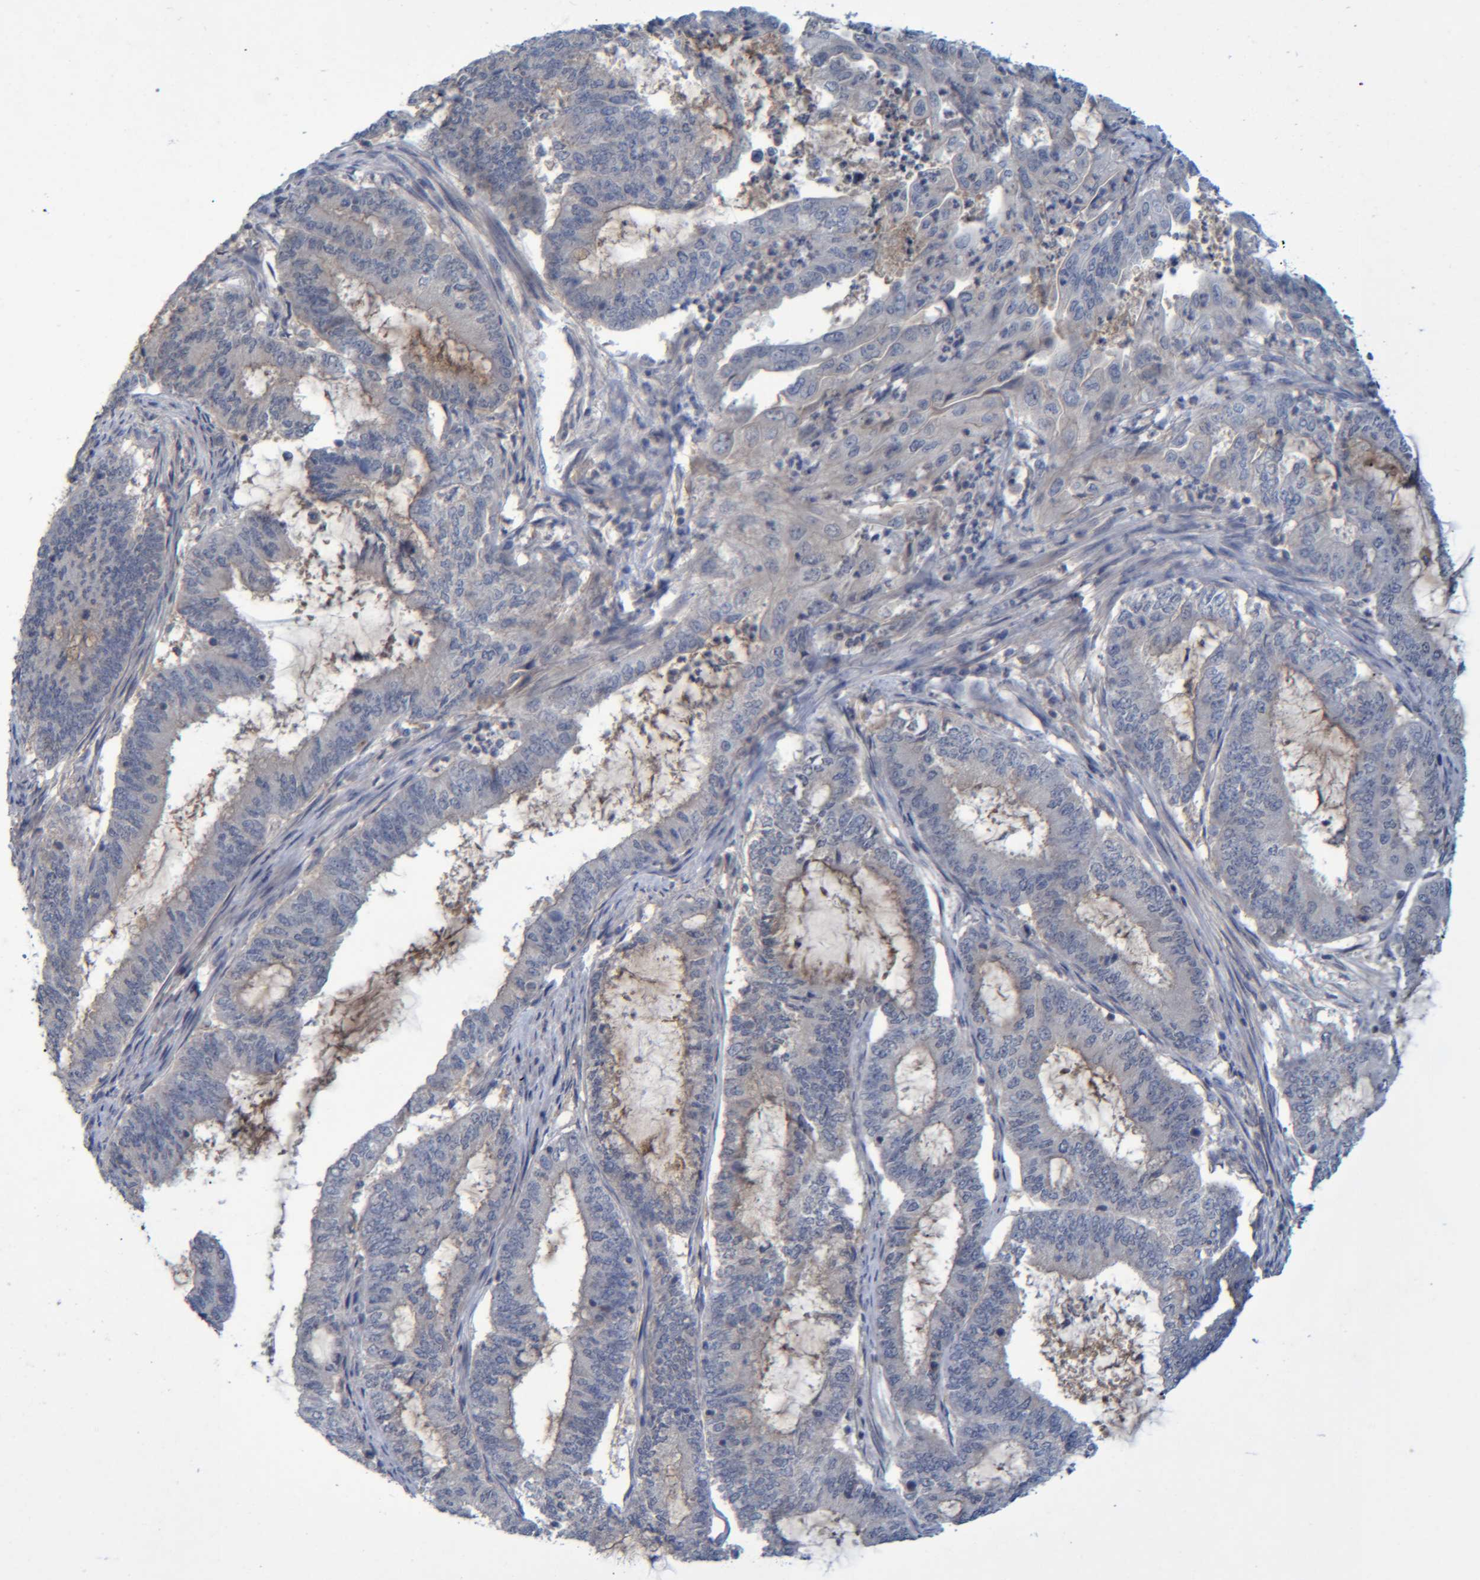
{"staining": {"intensity": "negative", "quantity": "none", "location": "none"}, "tissue": "endometrial cancer", "cell_type": "Tumor cells", "image_type": "cancer", "snomed": [{"axis": "morphology", "description": "Adenocarcinoma, NOS"}, {"axis": "topography", "description": "Endometrium"}], "caption": "Immunohistochemistry of endometrial cancer (adenocarcinoma) displays no staining in tumor cells.", "gene": "PCYT2", "patient": {"sex": "female", "age": 51}}